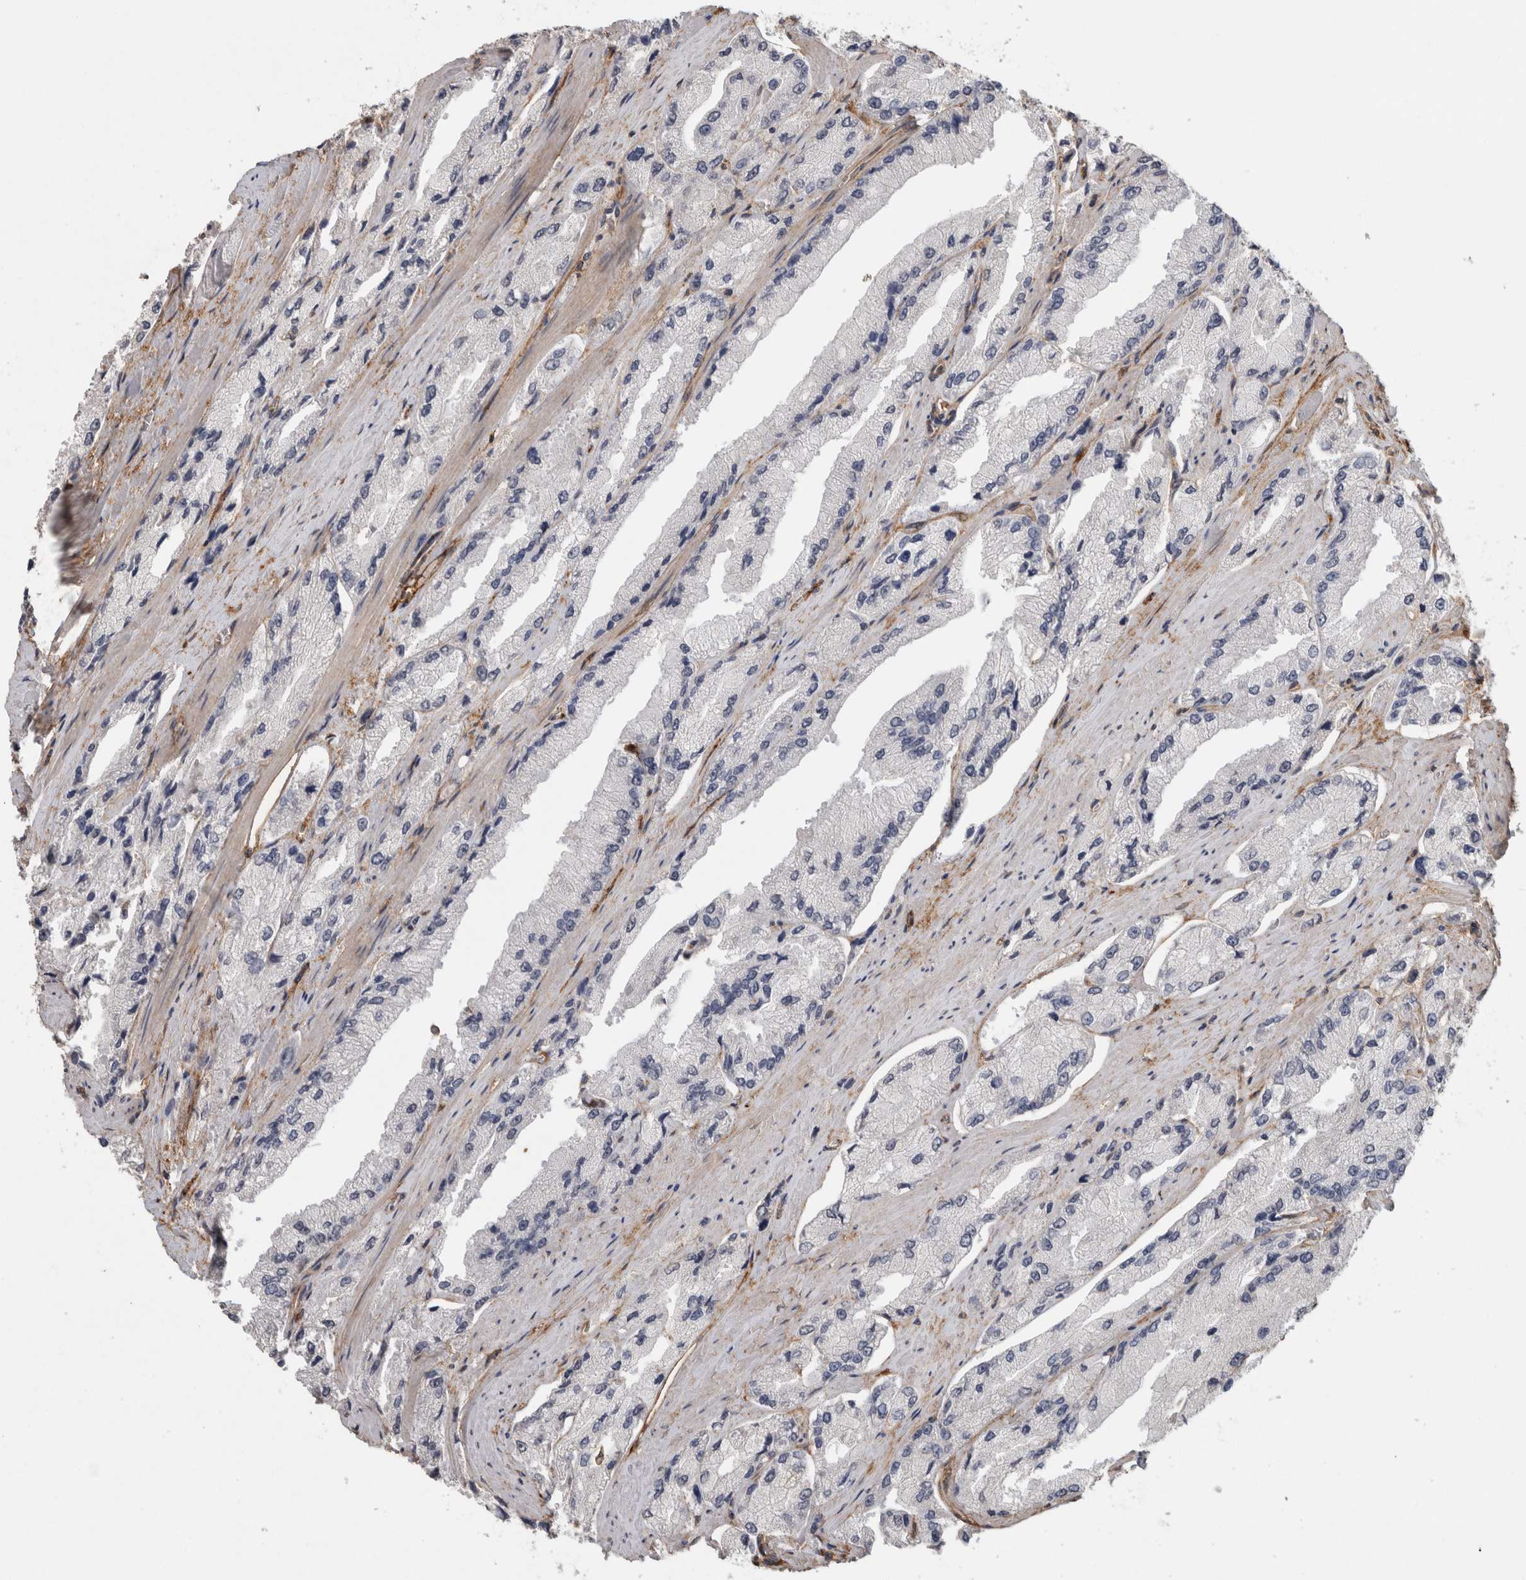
{"staining": {"intensity": "negative", "quantity": "none", "location": "none"}, "tissue": "prostate cancer", "cell_type": "Tumor cells", "image_type": "cancer", "snomed": [{"axis": "morphology", "description": "Adenocarcinoma, High grade"}, {"axis": "topography", "description": "Prostate"}], "caption": "The photomicrograph demonstrates no staining of tumor cells in prostate cancer. (DAB (3,3'-diaminobenzidine) IHC visualized using brightfield microscopy, high magnification).", "gene": "RECK", "patient": {"sex": "male", "age": 58}}